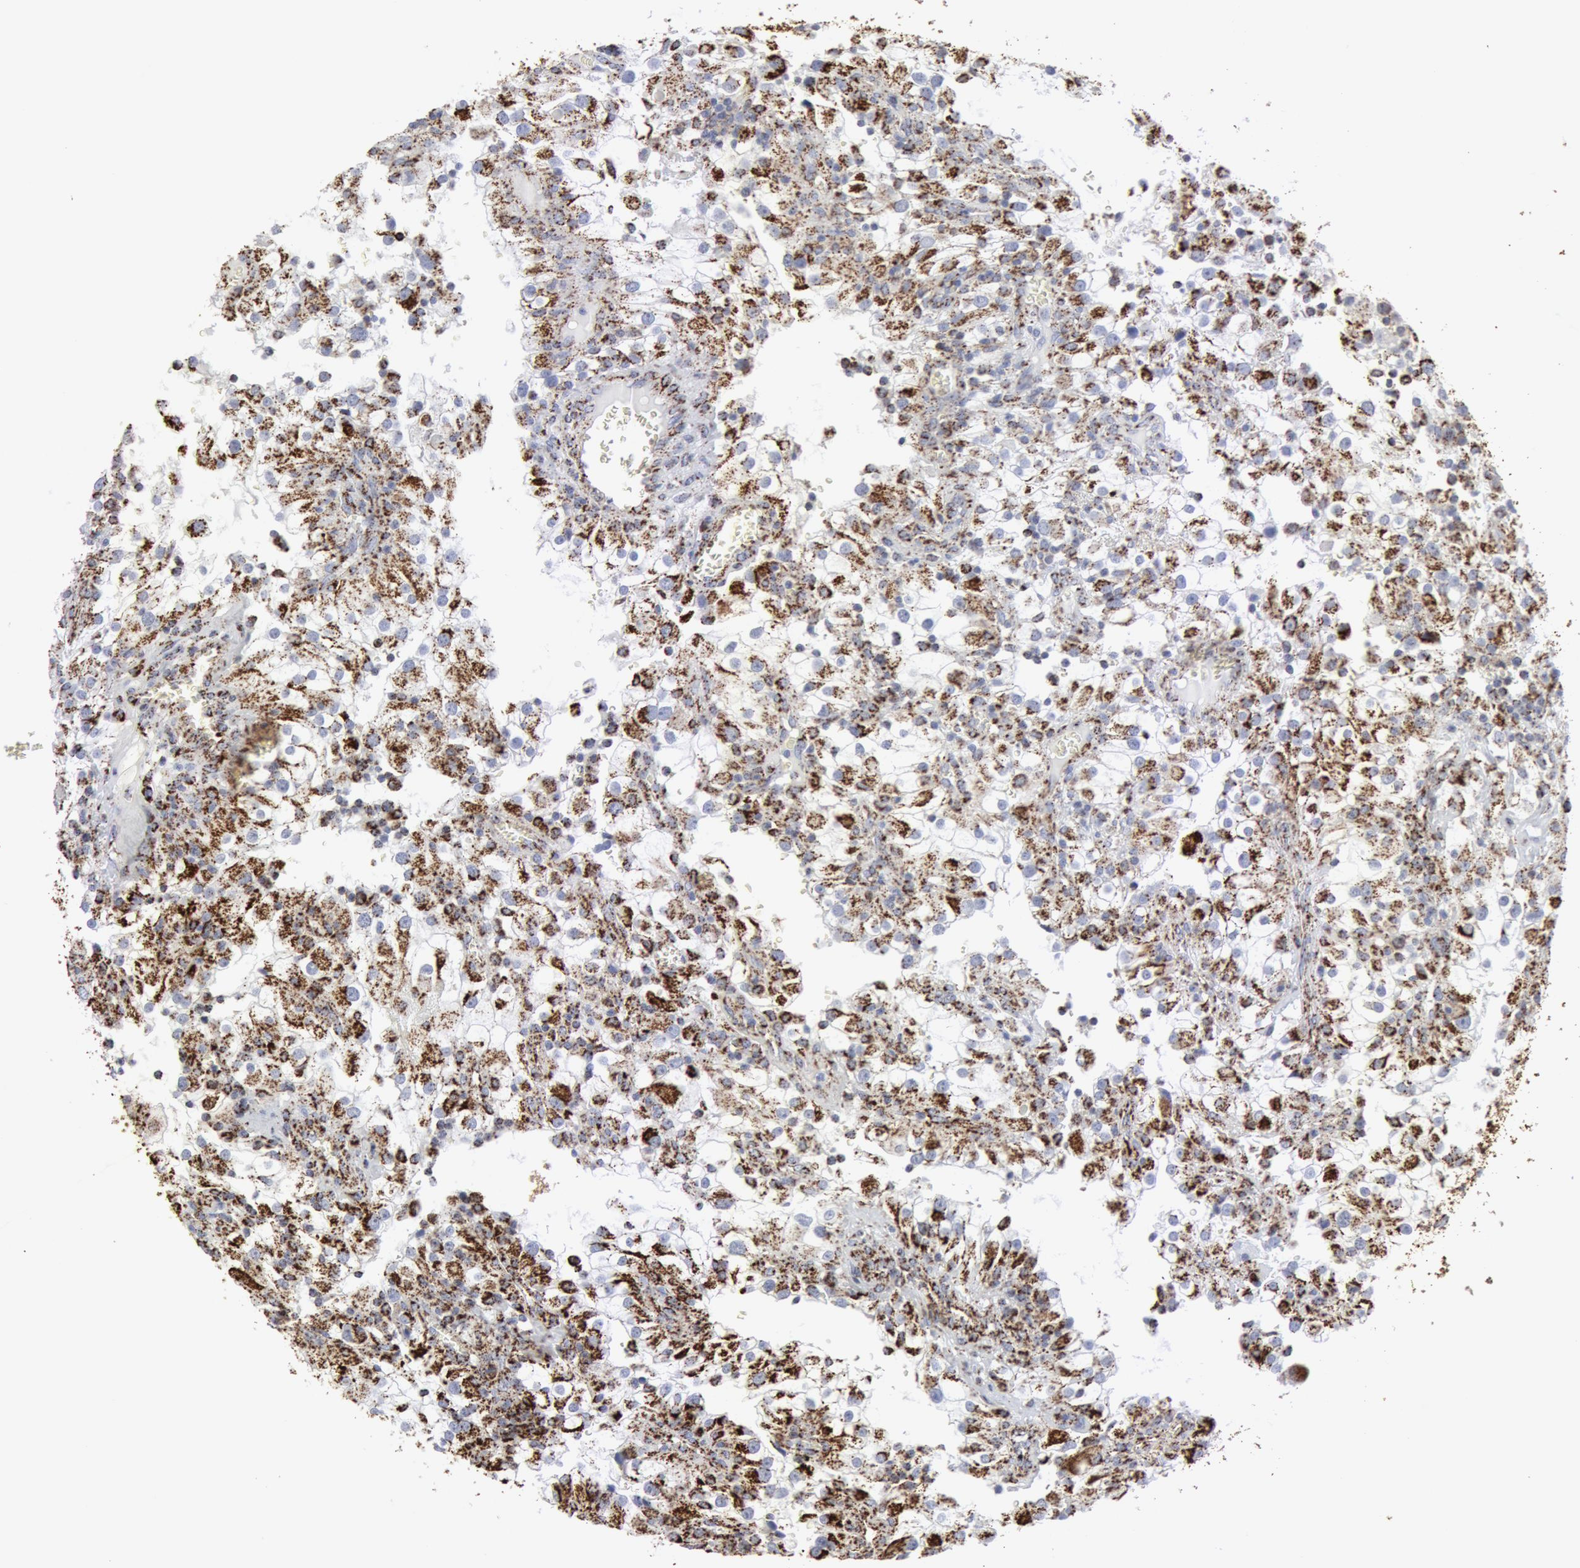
{"staining": {"intensity": "moderate", "quantity": "25%-75%", "location": "cytoplasmic/membranous"}, "tissue": "renal cancer", "cell_type": "Tumor cells", "image_type": "cancer", "snomed": [{"axis": "morphology", "description": "Adenocarcinoma, NOS"}, {"axis": "topography", "description": "Kidney"}], "caption": "IHC image of neoplastic tissue: human adenocarcinoma (renal) stained using immunohistochemistry demonstrates medium levels of moderate protein expression localized specifically in the cytoplasmic/membranous of tumor cells, appearing as a cytoplasmic/membranous brown color.", "gene": "ATP5F1B", "patient": {"sex": "female", "age": 52}}